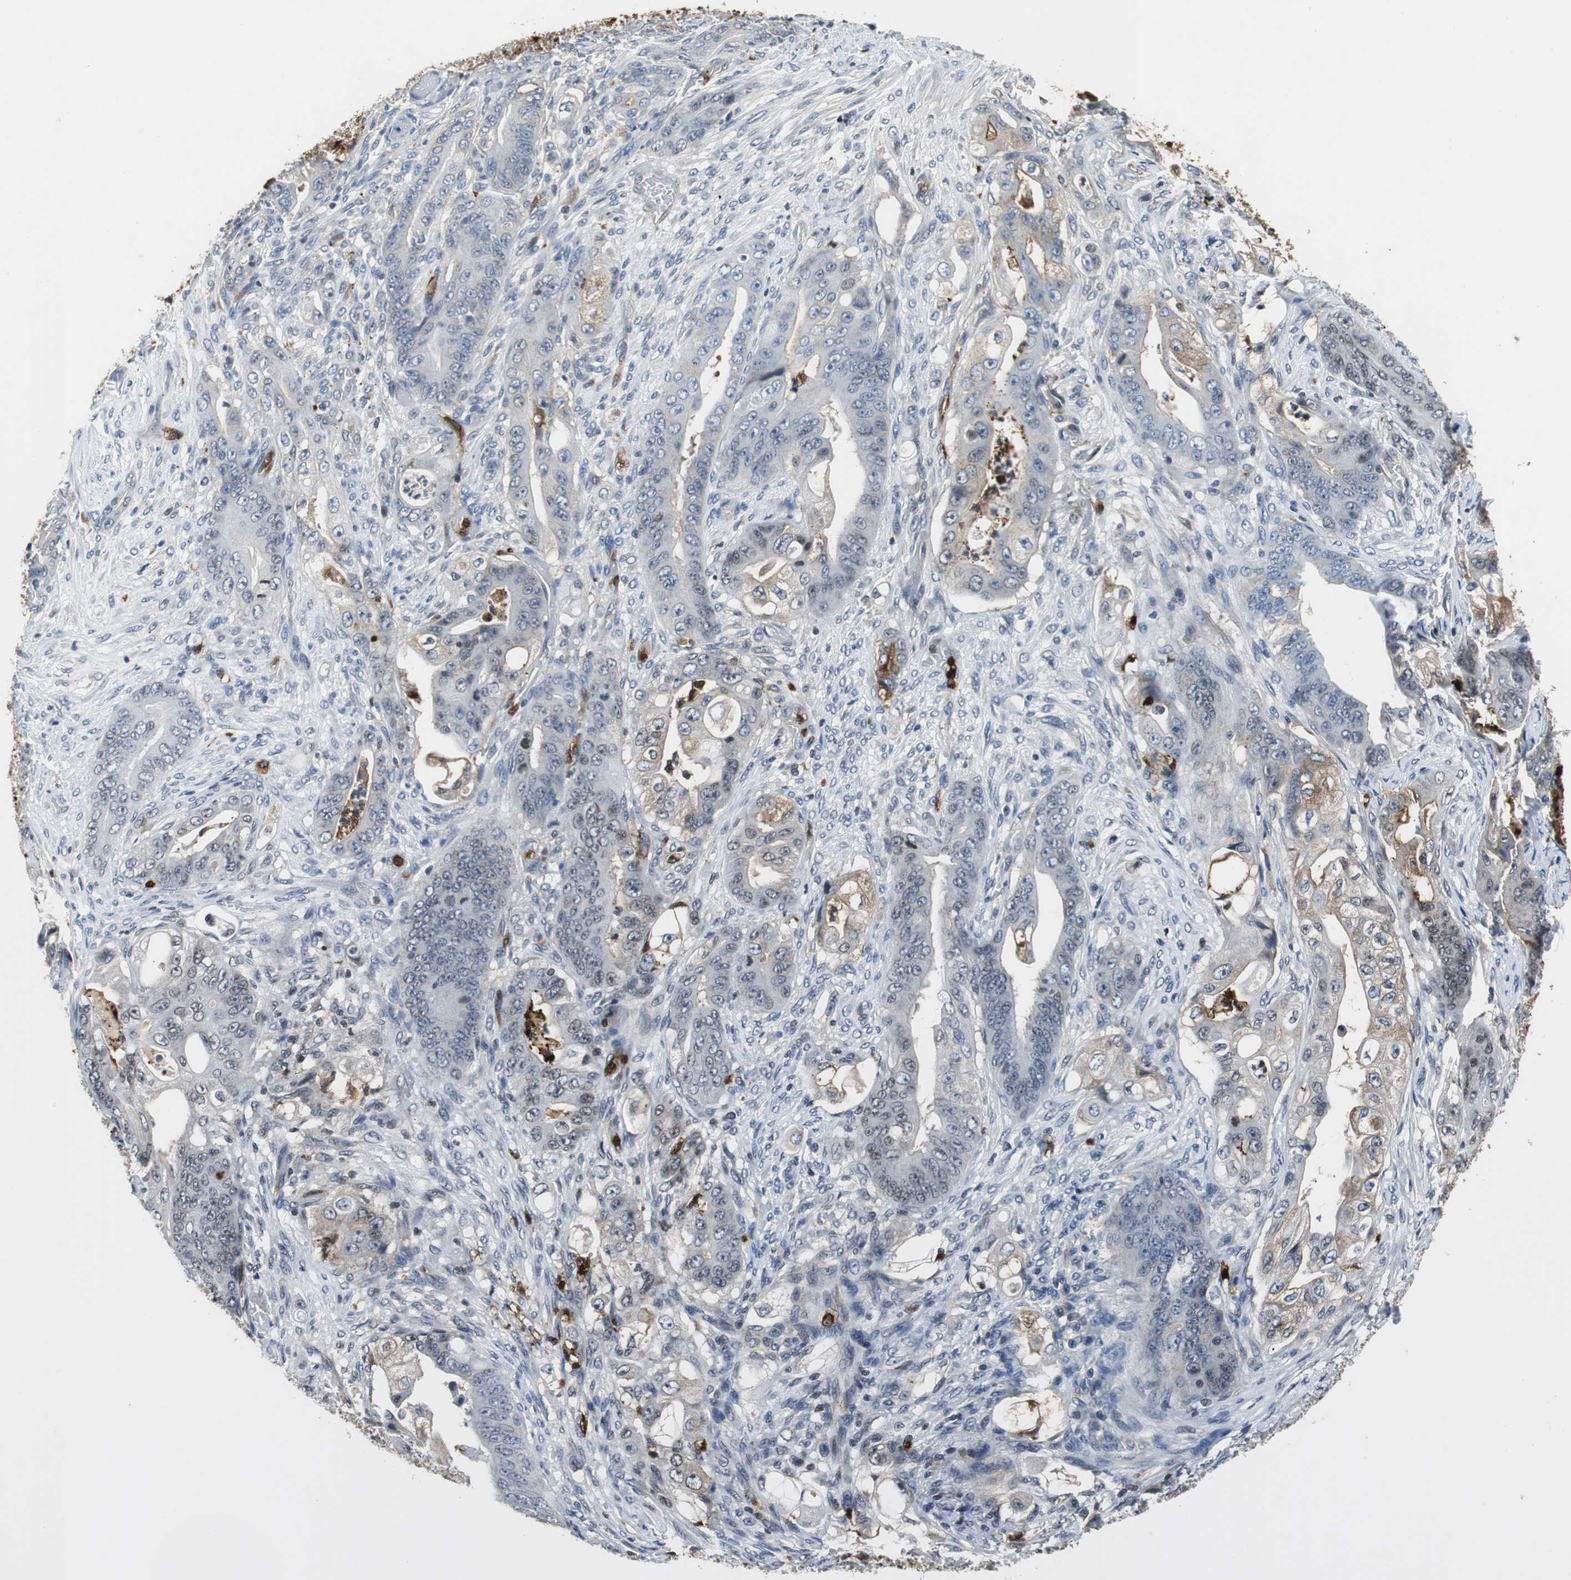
{"staining": {"intensity": "weak", "quantity": "25%-75%", "location": "cytoplasmic/membranous,nuclear"}, "tissue": "stomach cancer", "cell_type": "Tumor cells", "image_type": "cancer", "snomed": [{"axis": "morphology", "description": "Adenocarcinoma, NOS"}, {"axis": "topography", "description": "Stomach"}], "caption": "Human stomach adenocarcinoma stained with a protein marker displays weak staining in tumor cells.", "gene": "ORM1", "patient": {"sex": "female", "age": 73}}